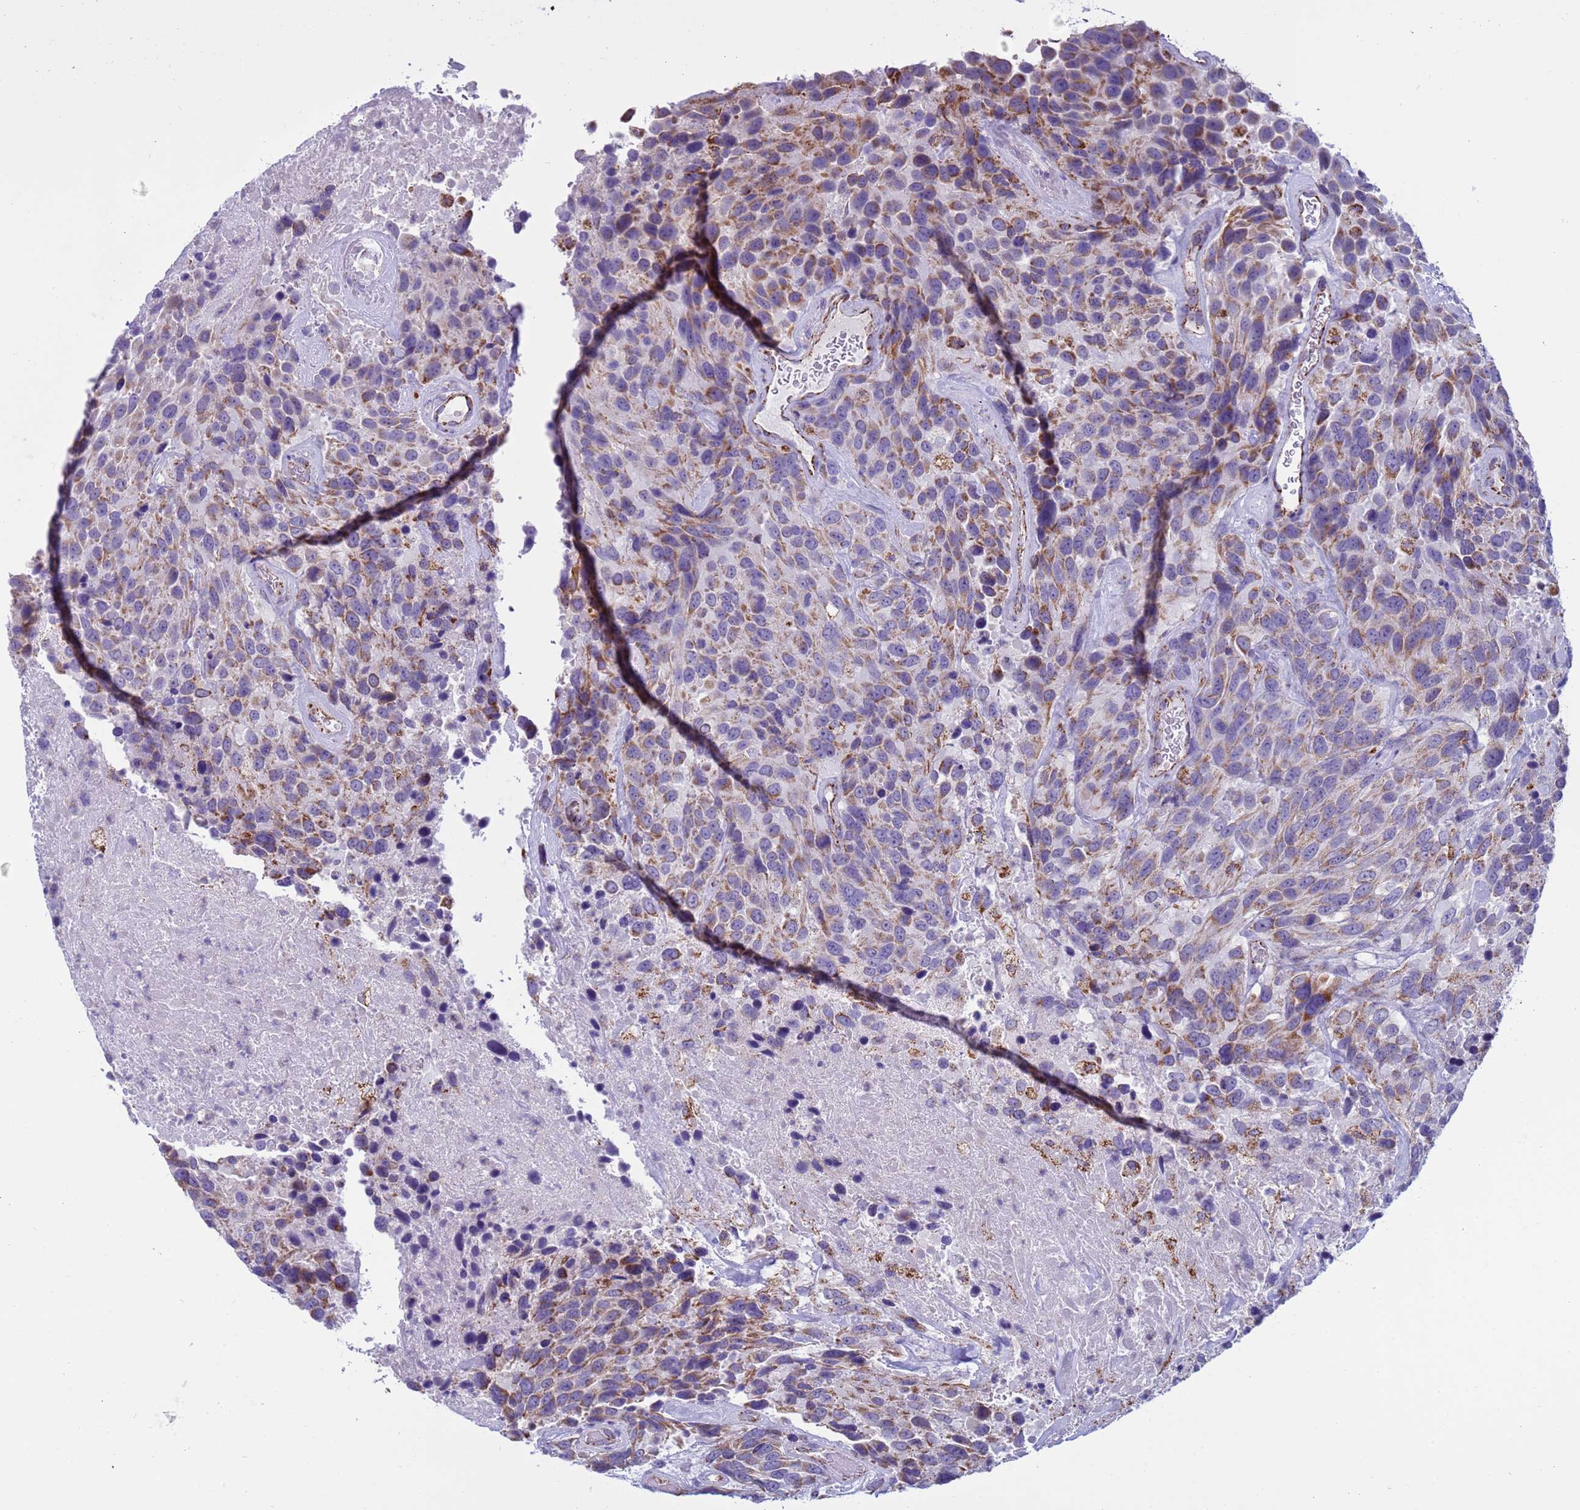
{"staining": {"intensity": "moderate", "quantity": ">75%", "location": "cytoplasmic/membranous"}, "tissue": "urothelial cancer", "cell_type": "Tumor cells", "image_type": "cancer", "snomed": [{"axis": "morphology", "description": "Urothelial carcinoma, High grade"}, {"axis": "topography", "description": "Urinary bladder"}], "caption": "The immunohistochemical stain highlights moderate cytoplasmic/membranous positivity in tumor cells of high-grade urothelial carcinoma tissue.", "gene": "NCALD", "patient": {"sex": "female", "age": 70}}